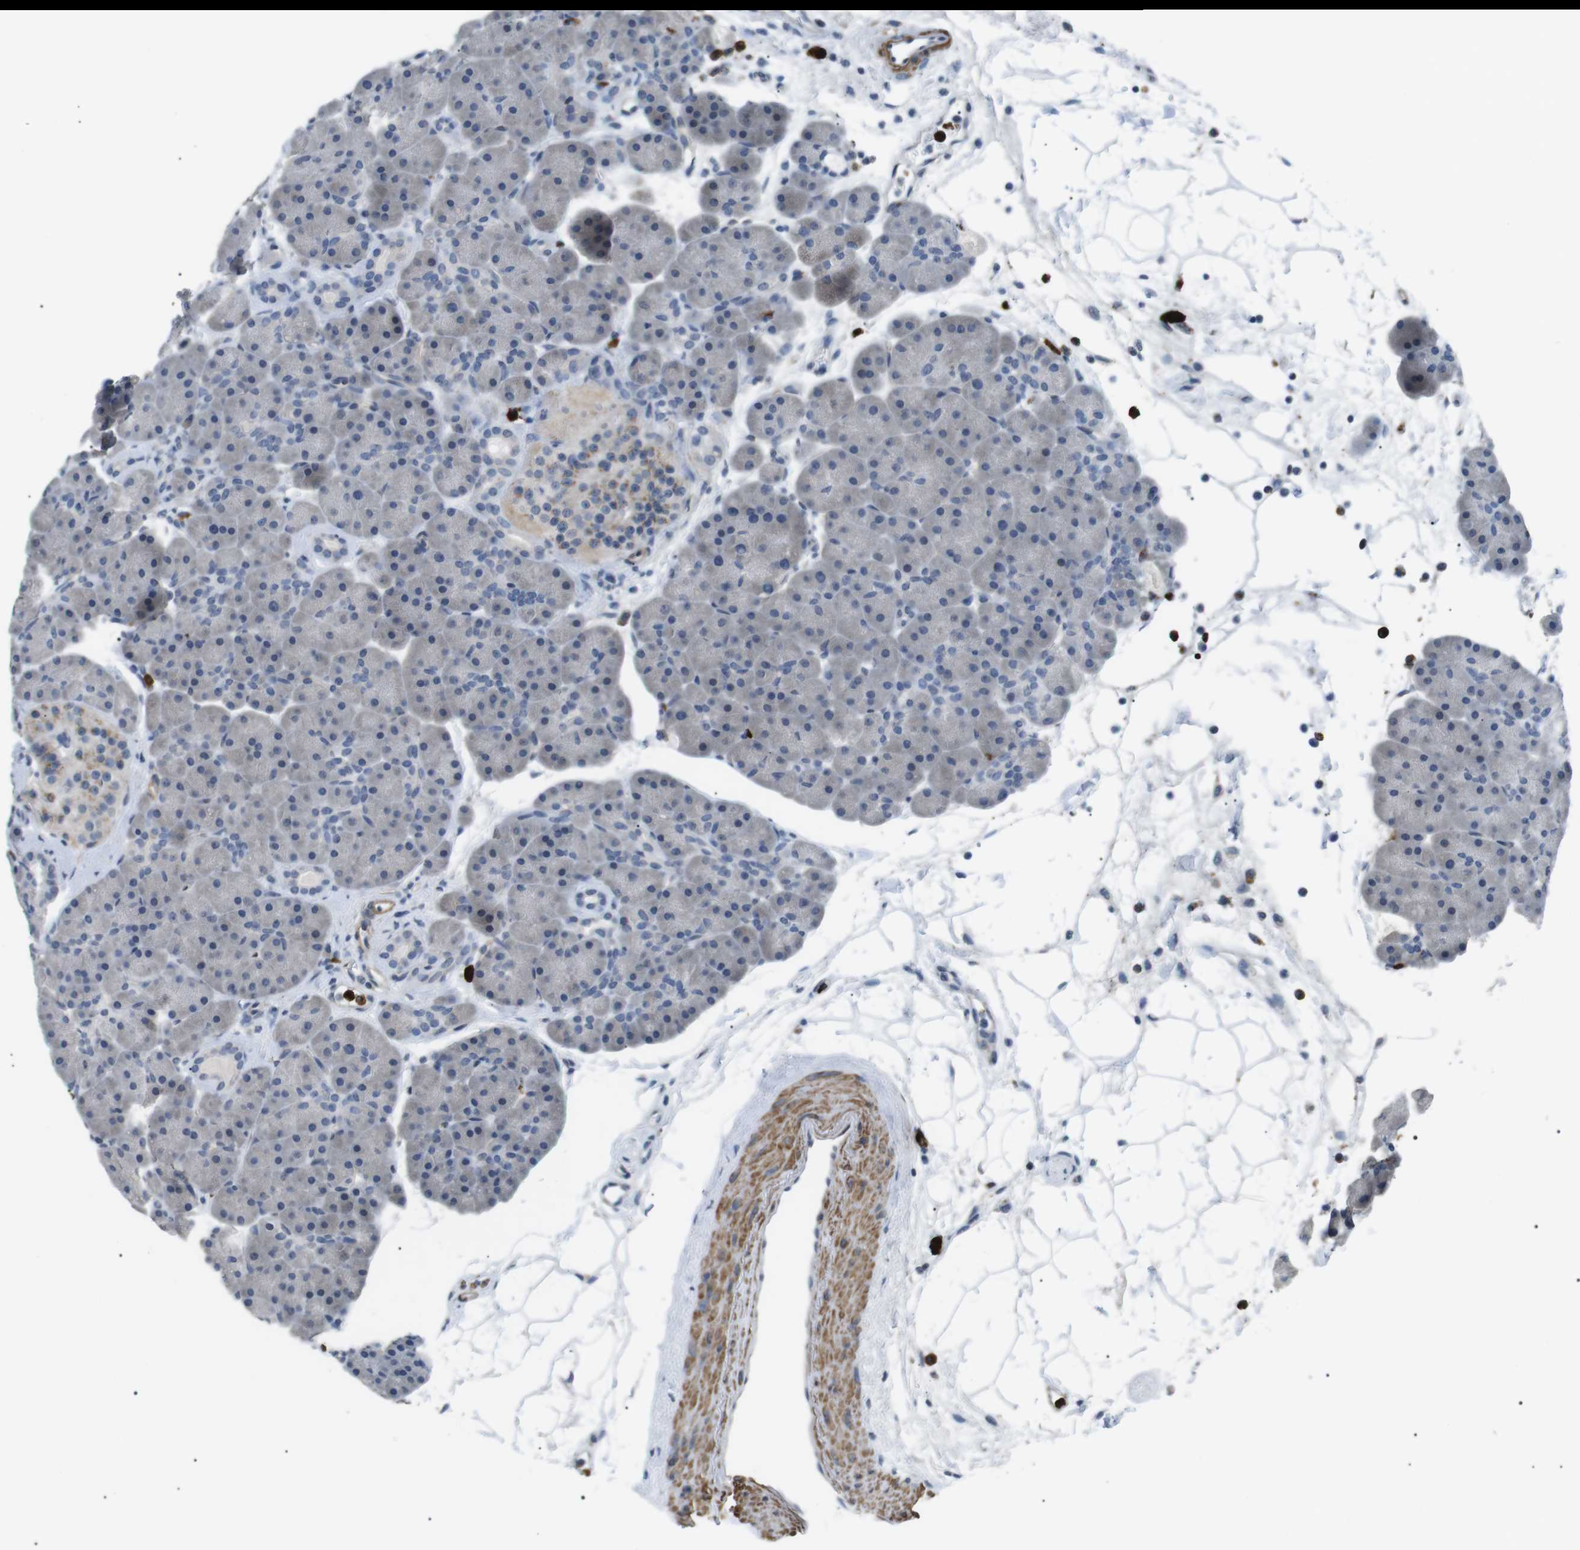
{"staining": {"intensity": "negative", "quantity": "none", "location": "none"}, "tissue": "pancreas", "cell_type": "Exocrine glandular cells", "image_type": "normal", "snomed": [{"axis": "morphology", "description": "Normal tissue, NOS"}, {"axis": "topography", "description": "Pancreas"}], "caption": "The immunohistochemistry (IHC) histopathology image has no significant staining in exocrine glandular cells of pancreas.", "gene": "GZMM", "patient": {"sex": "male", "age": 66}}